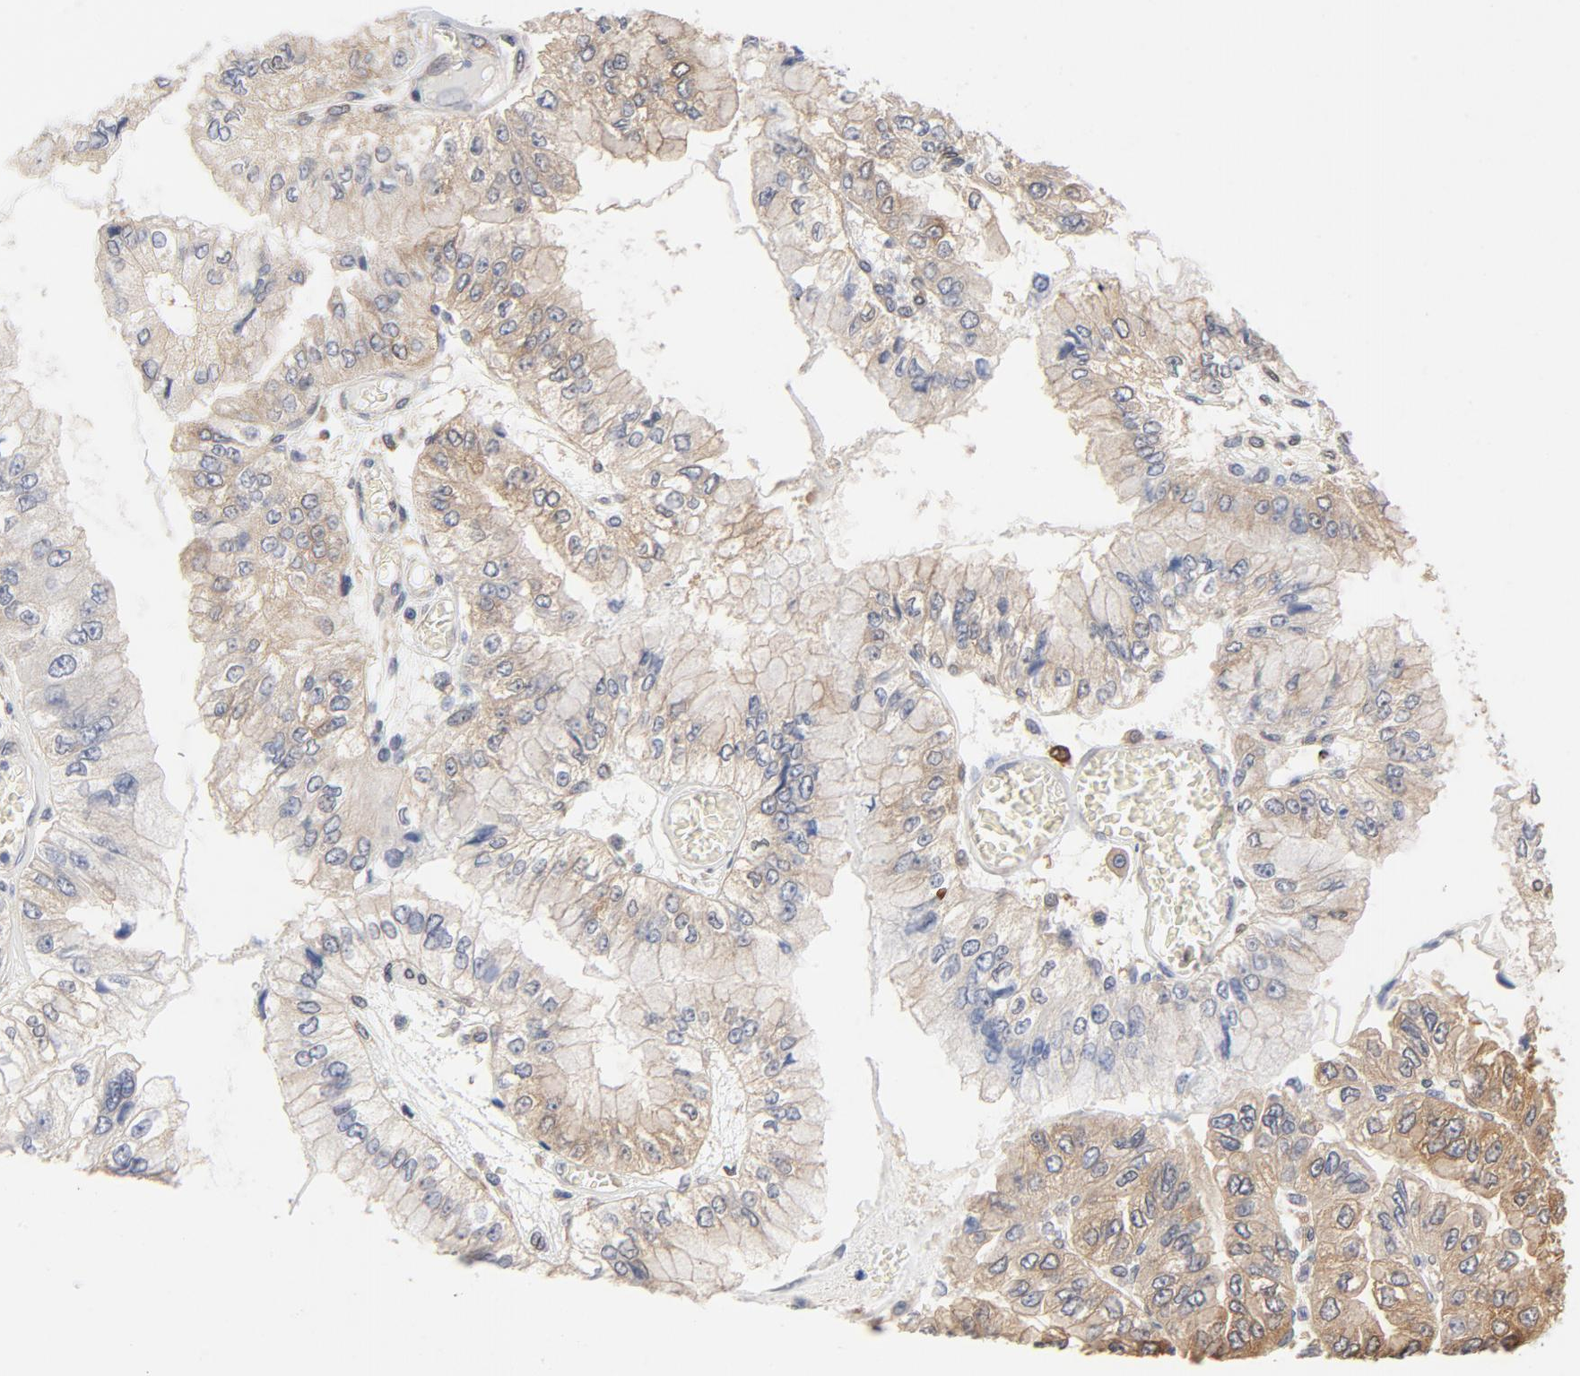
{"staining": {"intensity": "weak", "quantity": "25%-75%", "location": "cytoplasmic/membranous"}, "tissue": "liver cancer", "cell_type": "Tumor cells", "image_type": "cancer", "snomed": [{"axis": "morphology", "description": "Cholangiocarcinoma"}, {"axis": "topography", "description": "Liver"}], "caption": "A high-resolution photomicrograph shows immunohistochemistry staining of liver cancer (cholangiocarcinoma), which shows weak cytoplasmic/membranous expression in about 25%-75% of tumor cells.", "gene": "ASMTL", "patient": {"sex": "female", "age": 79}}